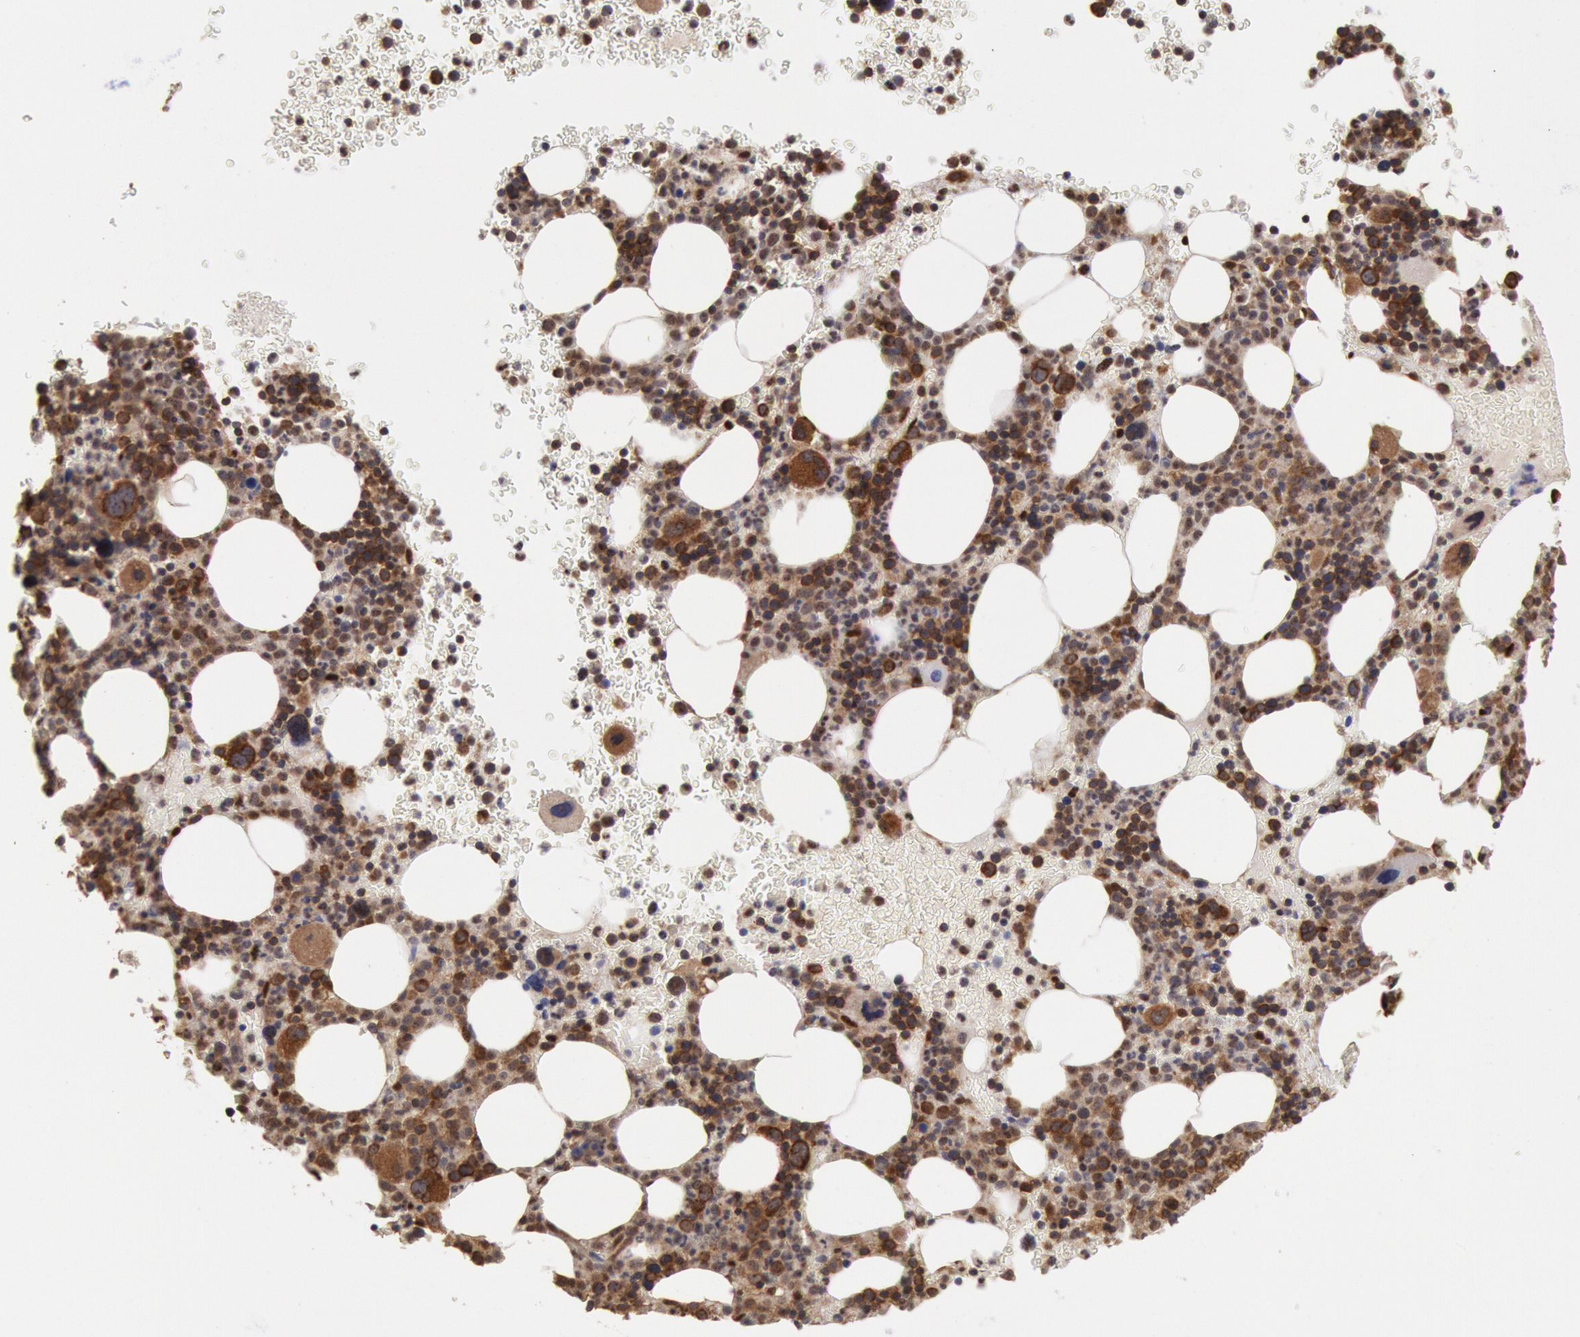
{"staining": {"intensity": "moderate", "quantity": ">75%", "location": "cytoplasmic/membranous"}, "tissue": "bone marrow", "cell_type": "Hematopoietic cells", "image_type": "normal", "snomed": [{"axis": "morphology", "description": "Normal tissue, NOS"}, {"axis": "topography", "description": "Bone marrow"}], "caption": "Bone marrow stained for a protein (brown) shows moderate cytoplasmic/membranous positive positivity in about >75% of hematopoietic cells.", "gene": "STX17", "patient": {"sex": "male", "age": 69}}